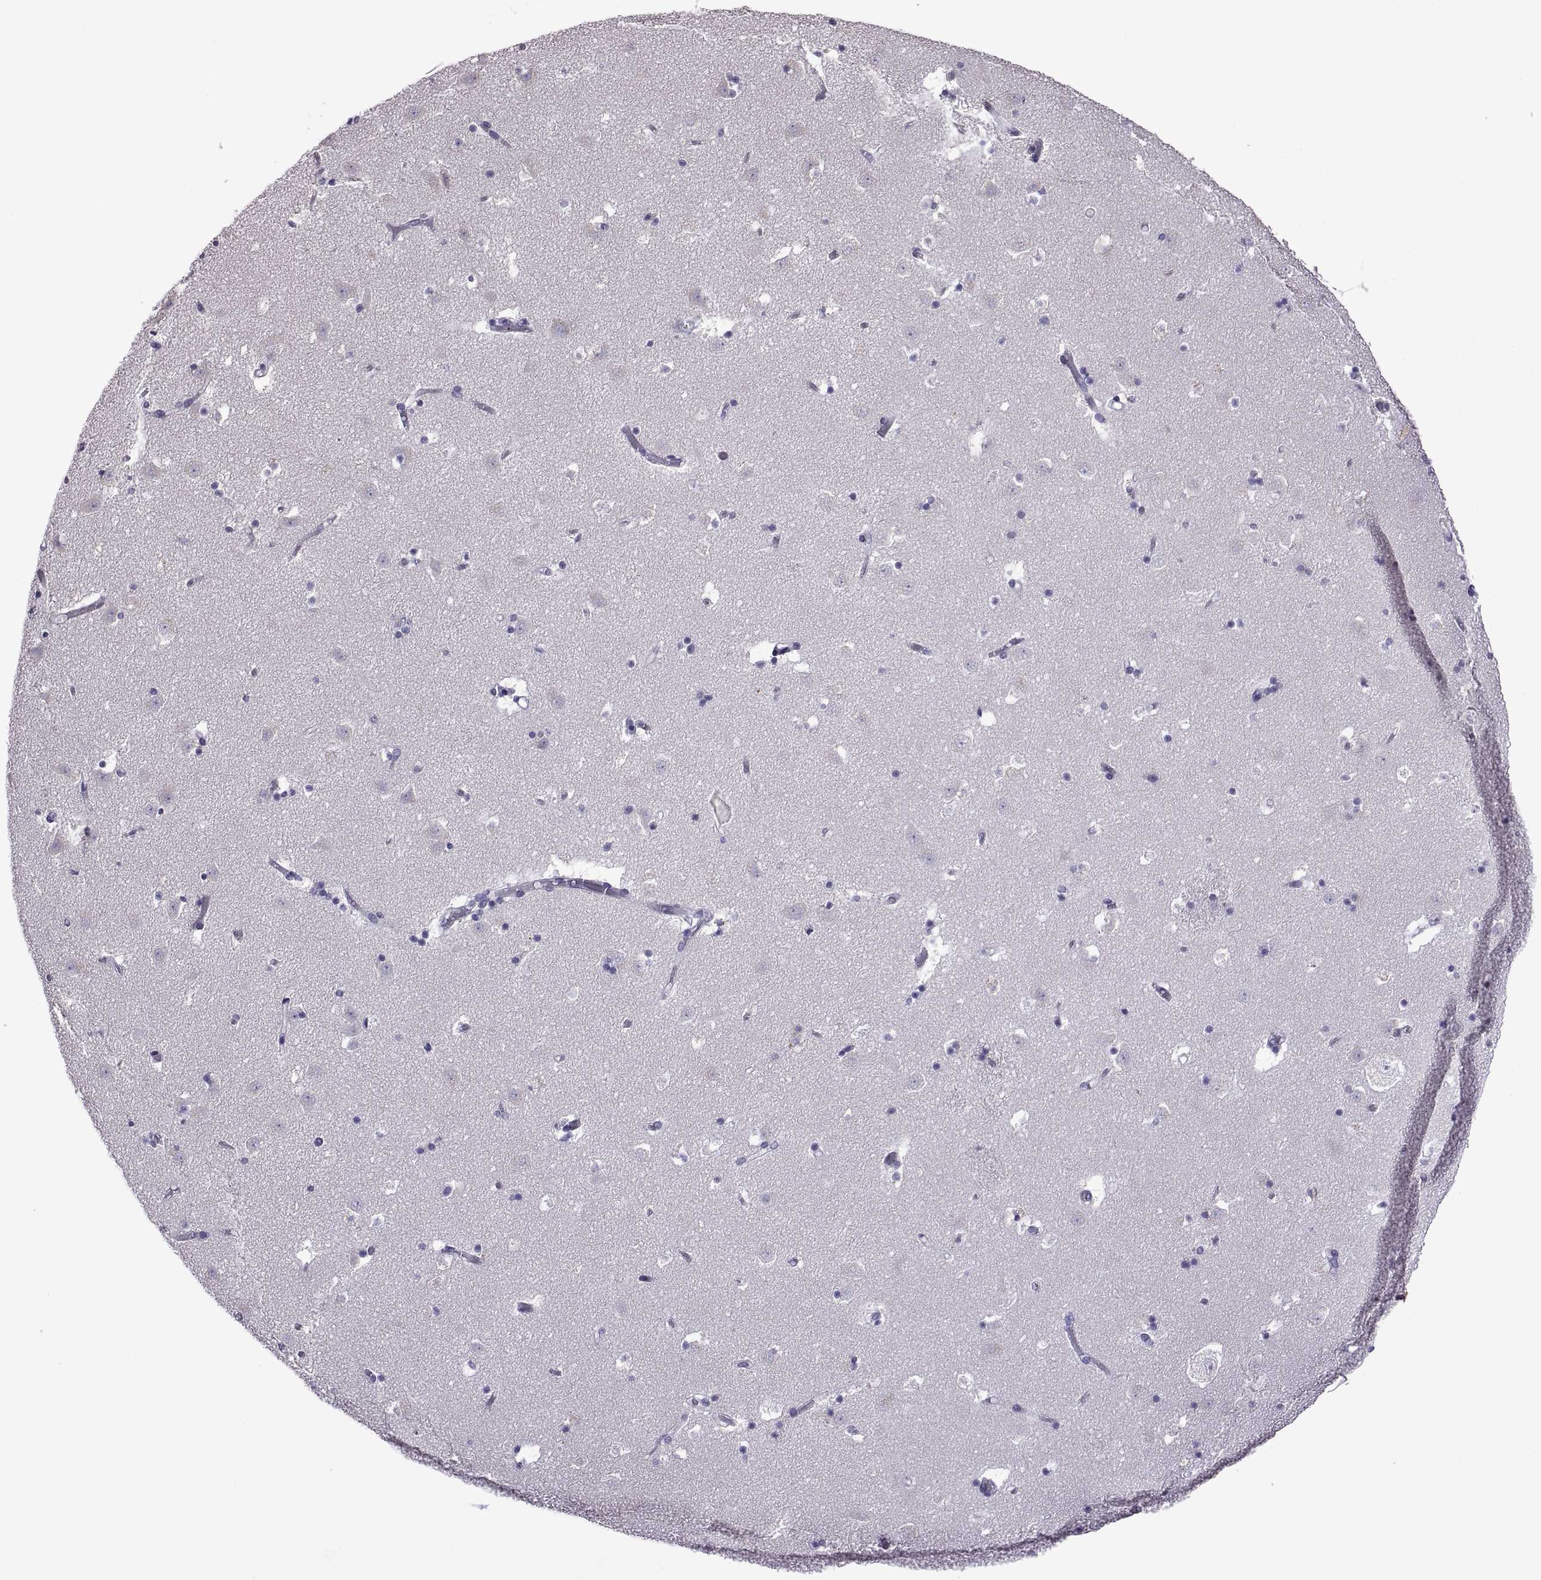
{"staining": {"intensity": "negative", "quantity": "none", "location": "none"}, "tissue": "caudate", "cell_type": "Glial cells", "image_type": "normal", "snomed": [{"axis": "morphology", "description": "Normal tissue, NOS"}, {"axis": "topography", "description": "Lateral ventricle wall"}], "caption": "Protein analysis of normal caudate displays no significant expression in glial cells.", "gene": "MAGEB18", "patient": {"sex": "female", "age": 42}}